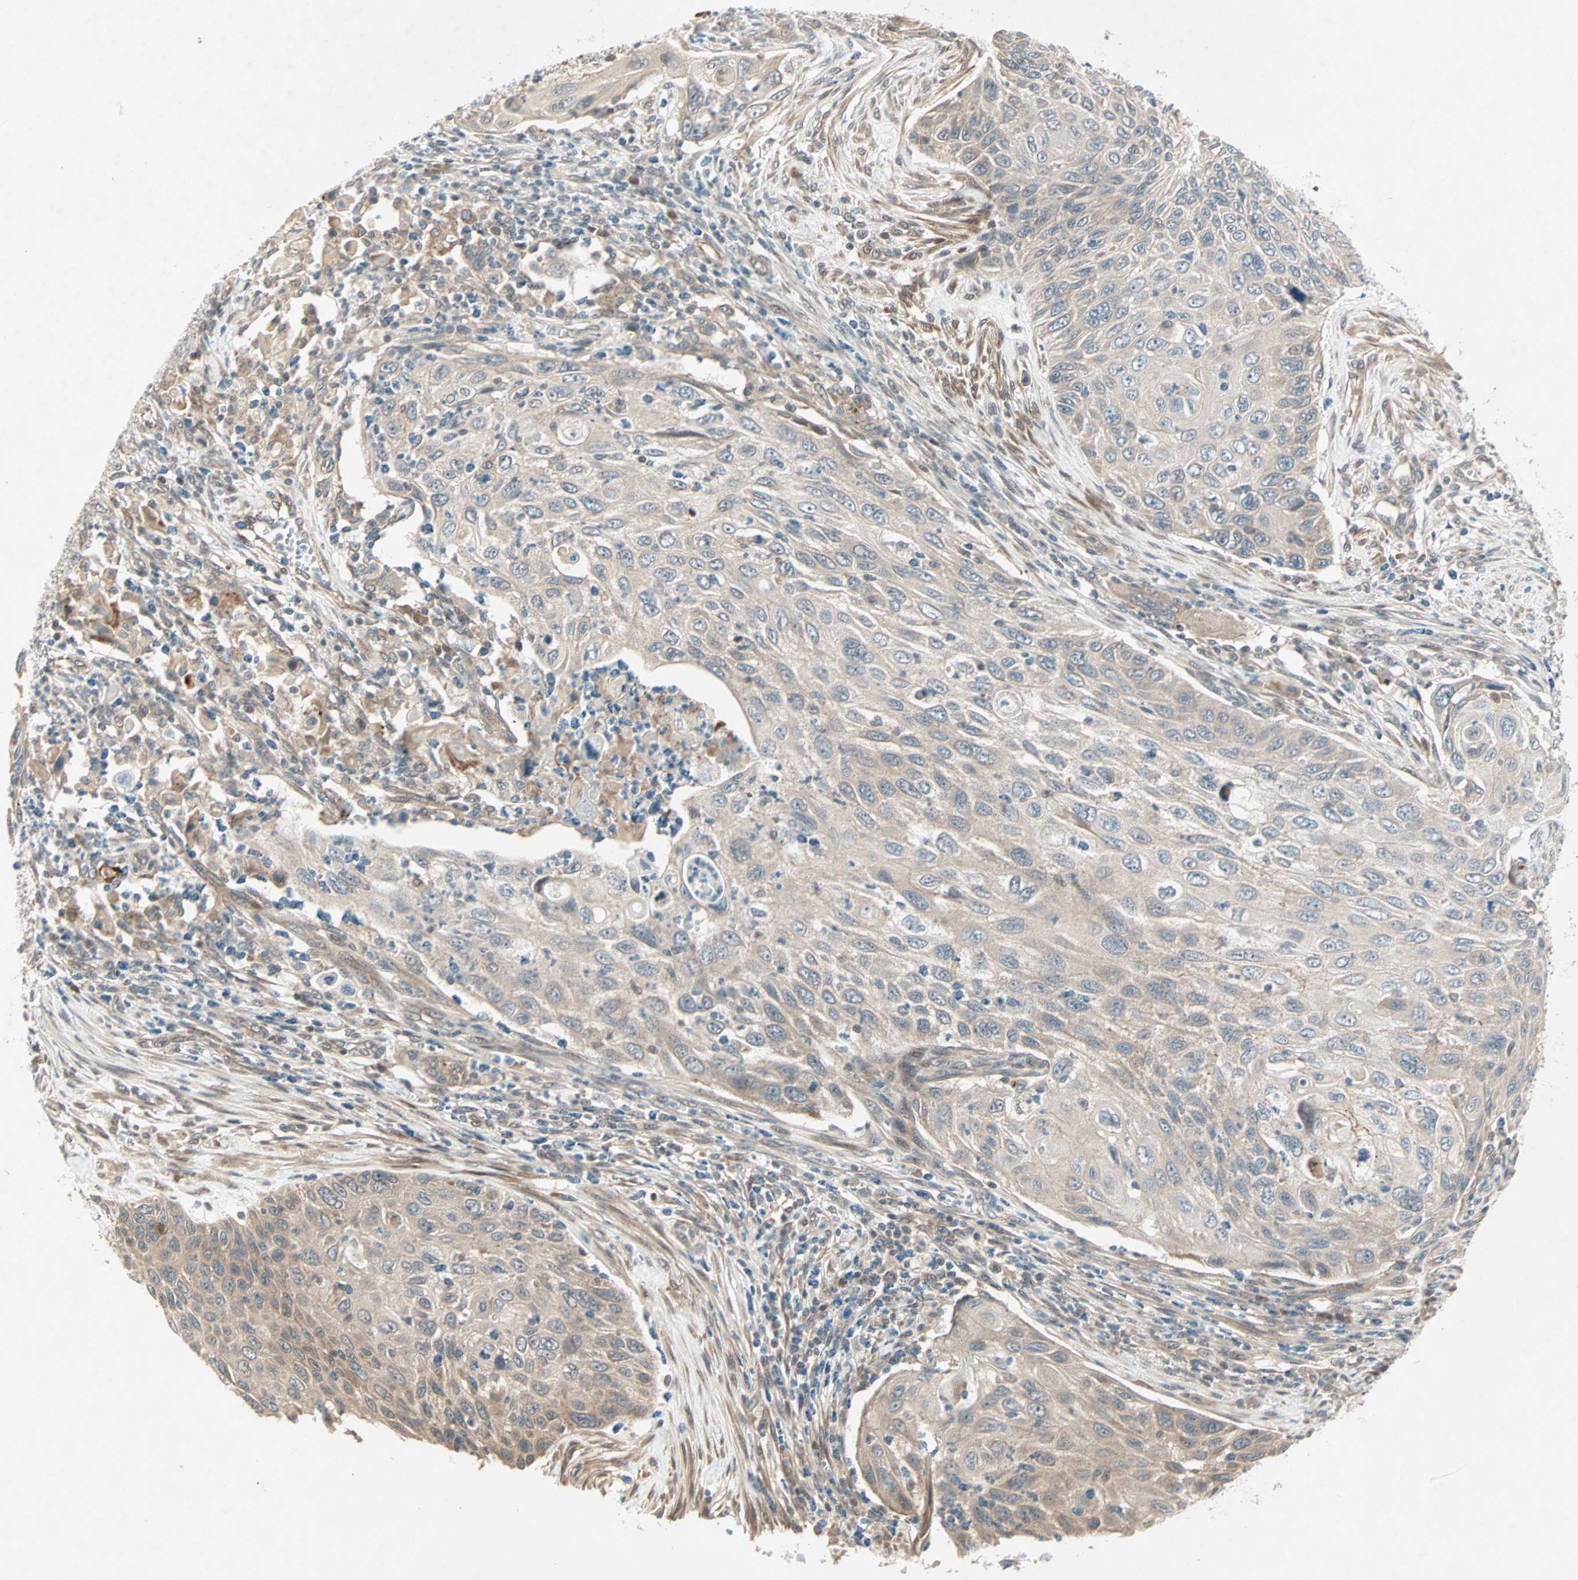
{"staining": {"intensity": "weak", "quantity": "25%-75%", "location": "cytoplasmic/membranous"}, "tissue": "cervical cancer", "cell_type": "Tumor cells", "image_type": "cancer", "snomed": [{"axis": "morphology", "description": "Squamous cell carcinoma, NOS"}, {"axis": "topography", "description": "Cervix"}], "caption": "Immunohistochemistry (DAB (3,3'-diaminobenzidine)) staining of cervical squamous cell carcinoma displays weak cytoplasmic/membranous protein positivity in approximately 25%-75% of tumor cells.", "gene": "PGBD1", "patient": {"sex": "female", "age": 70}}